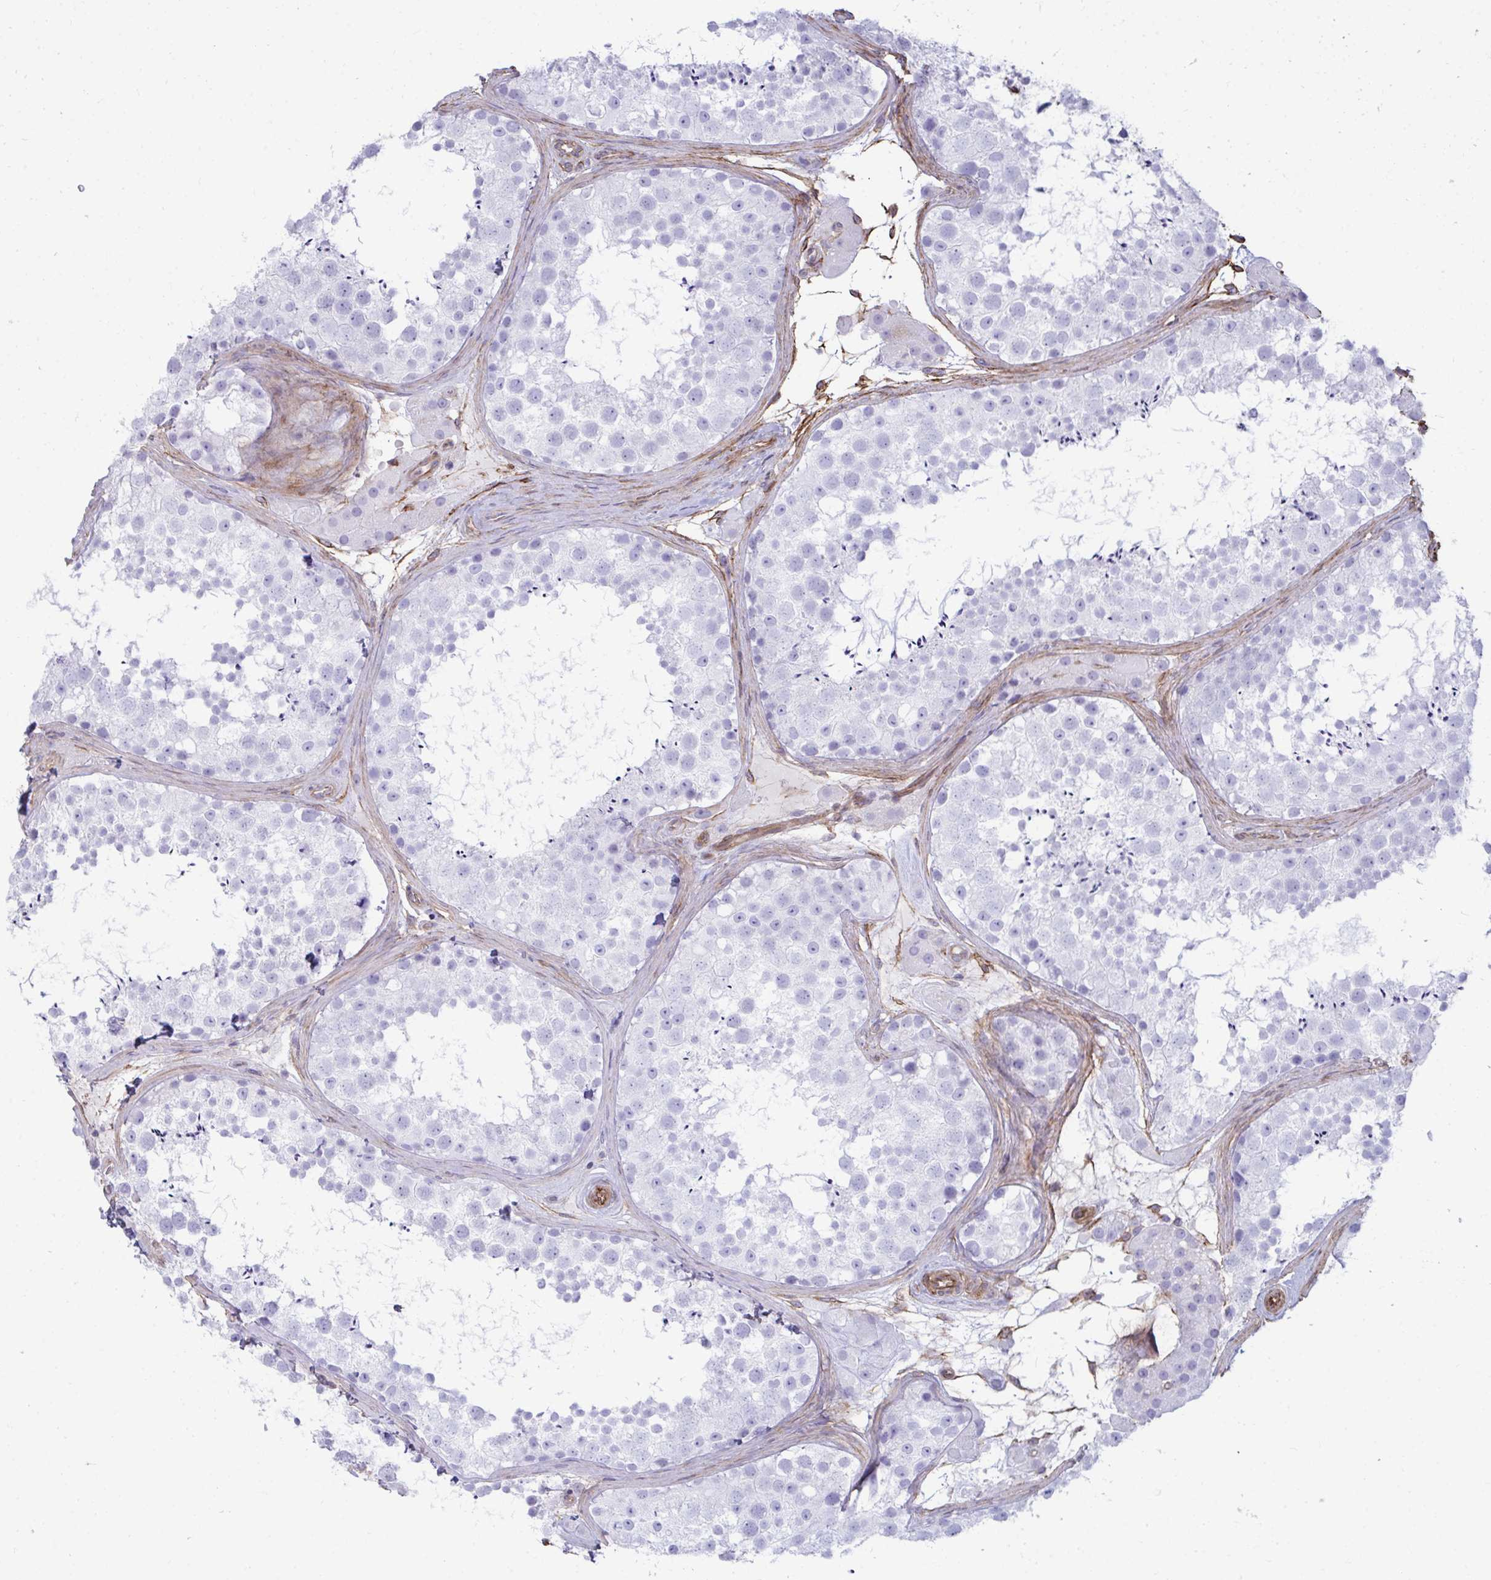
{"staining": {"intensity": "negative", "quantity": "none", "location": "none"}, "tissue": "testis", "cell_type": "Cells in seminiferous ducts", "image_type": "normal", "snomed": [{"axis": "morphology", "description": "Normal tissue, NOS"}, {"axis": "topography", "description": "Testis"}], "caption": "An immunohistochemistry image of normal testis is shown. There is no staining in cells in seminiferous ducts of testis. (Brightfield microscopy of DAB (3,3'-diaminobenzidine) immunohistochemistry at high magnification).", "gene": "UBL3", "patient": {"sex": "male", "age": 41}}